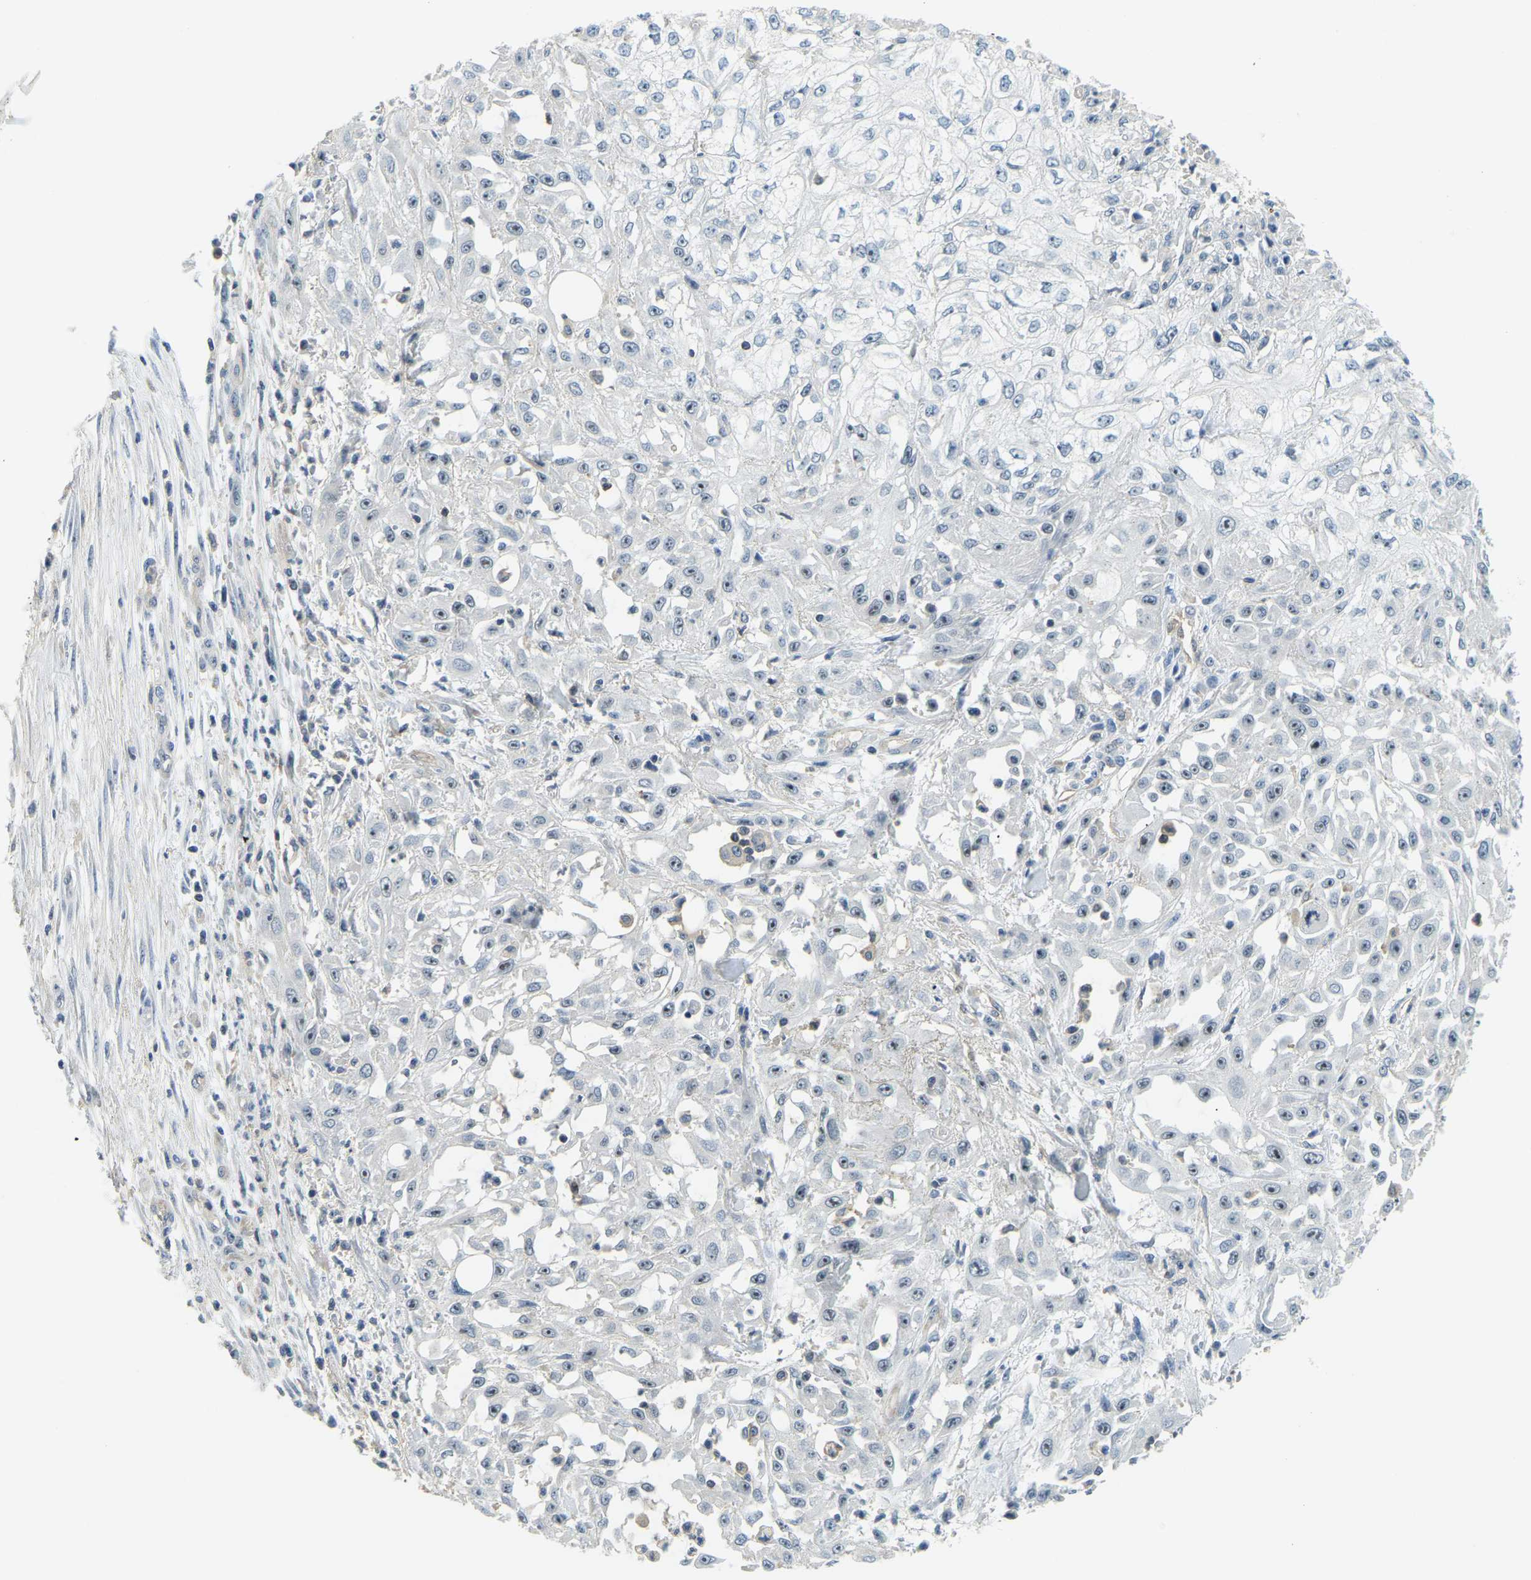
{"staining": {"intensity": "weak", "quantity": "25%-75%", "location": "nuclear"}, "tissue": "skin cancer", "cell_type": "Tumor cells", "image_type": "cancer", "snomed": [{"axis": "morphology", "description": "Squamous cell carcinoma, NOS"}, {"axis": "morphology", "description": "Squamous cell carcinoma, metastatic, NOS"}, {"axis": "topography", "description": "Skin"}, {"axis": "topography", "description": "Lymph node"}], "caption": "Skin squamous cell carcinoma stained with a protein marker reveals weak staining in tumor cells.", "gene": "RRP1", "patient": {"sex": "male", "age": 75}}